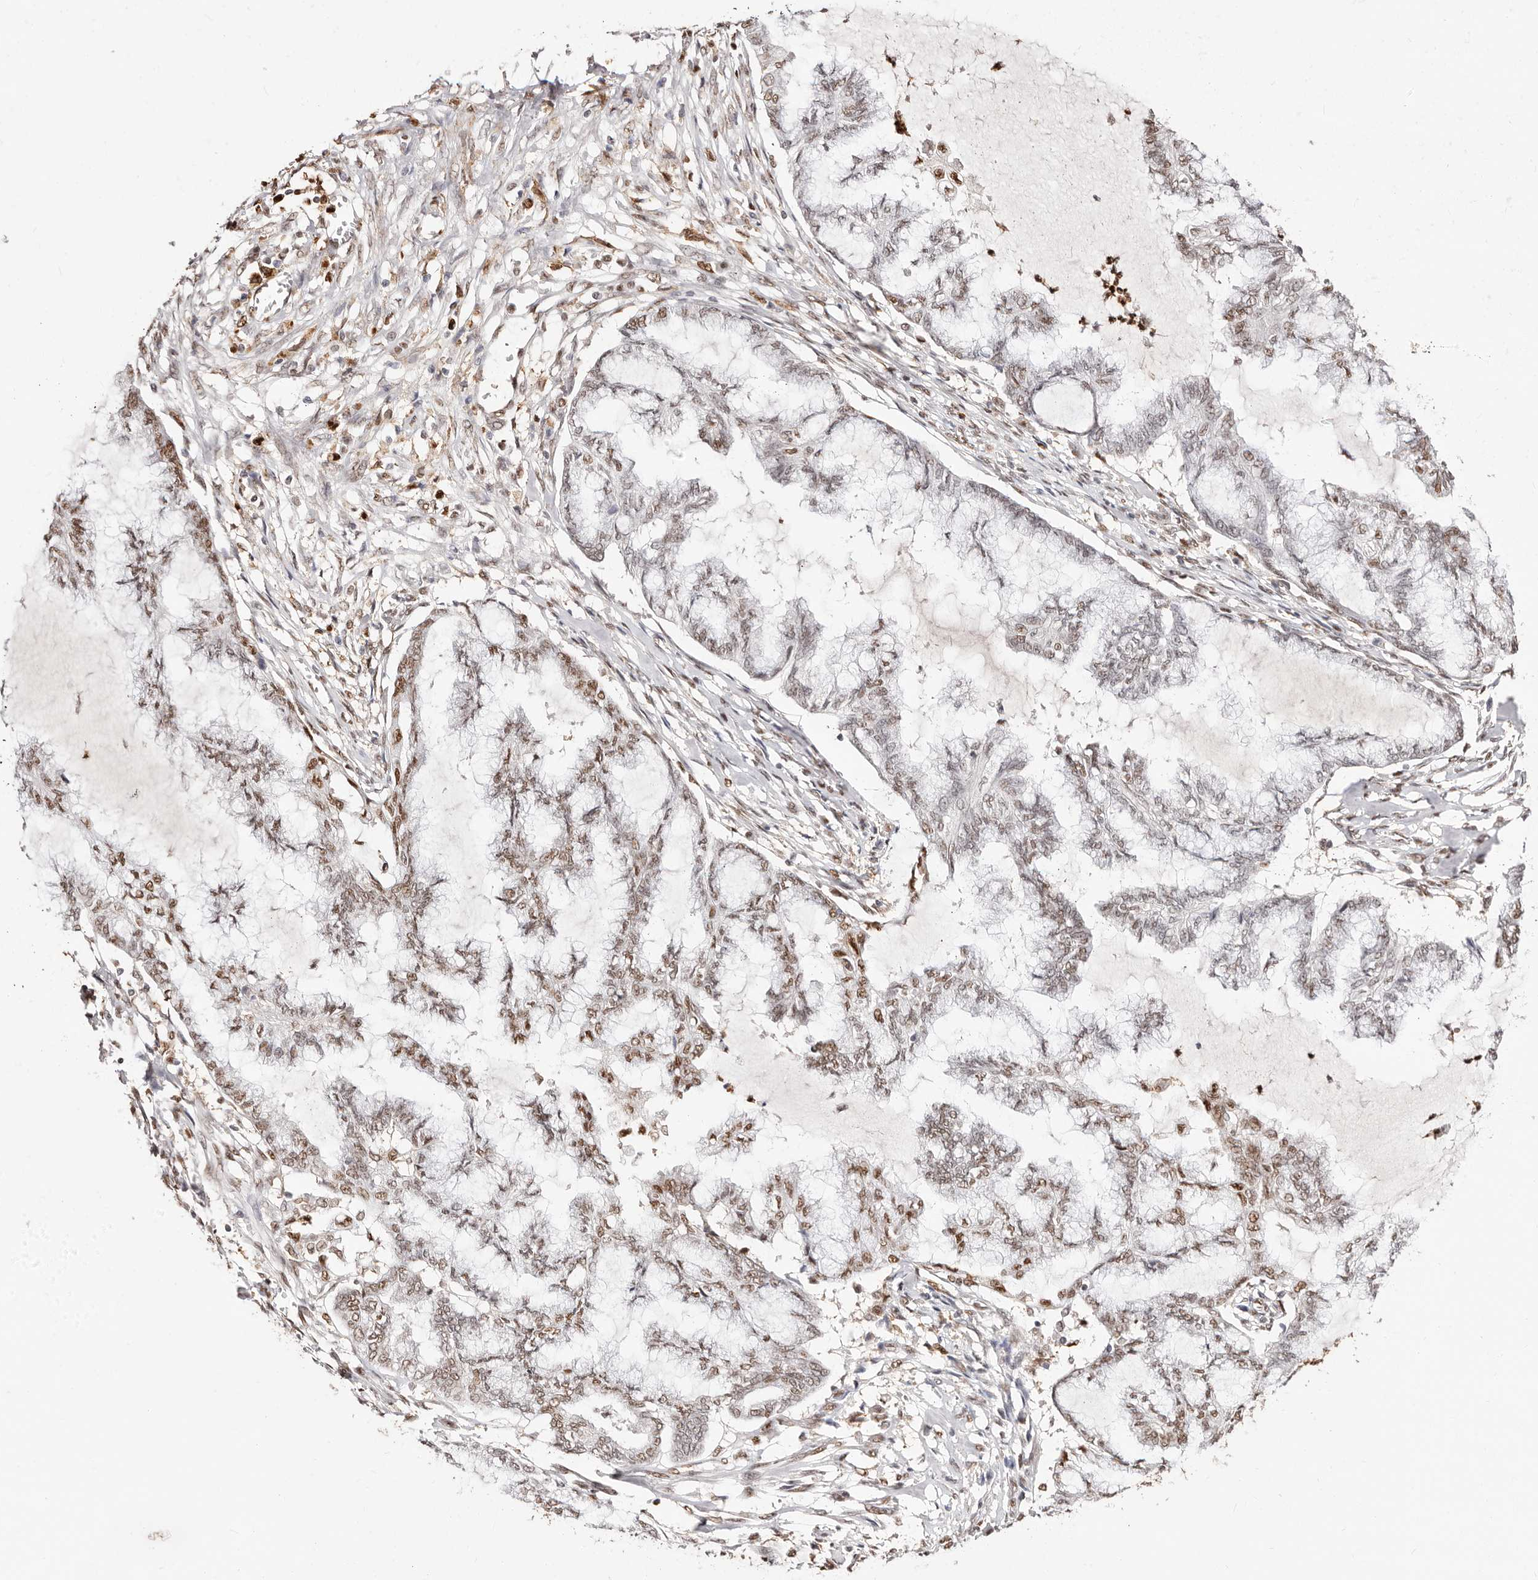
{"staining": {"intensity": "moderate", "quantity": "25%-75%", "location": "nuclear"}, "tissue": "endometrial cancer", "cell_type": "Tumor cells", "image_type": "cancer", "snomed": [{"axis": "morphology", "description": "Adenocarcinoma, NOS"}, {"axis": "topography", "description": "Endometrium"}], "caption": "Protein staining reveals moderate nuclear expression in about 25%-75% of tumor cells in endometrial adenocarcinoma.", "gene": "TKT", "patient": {"sex": "female", "age": 86}}